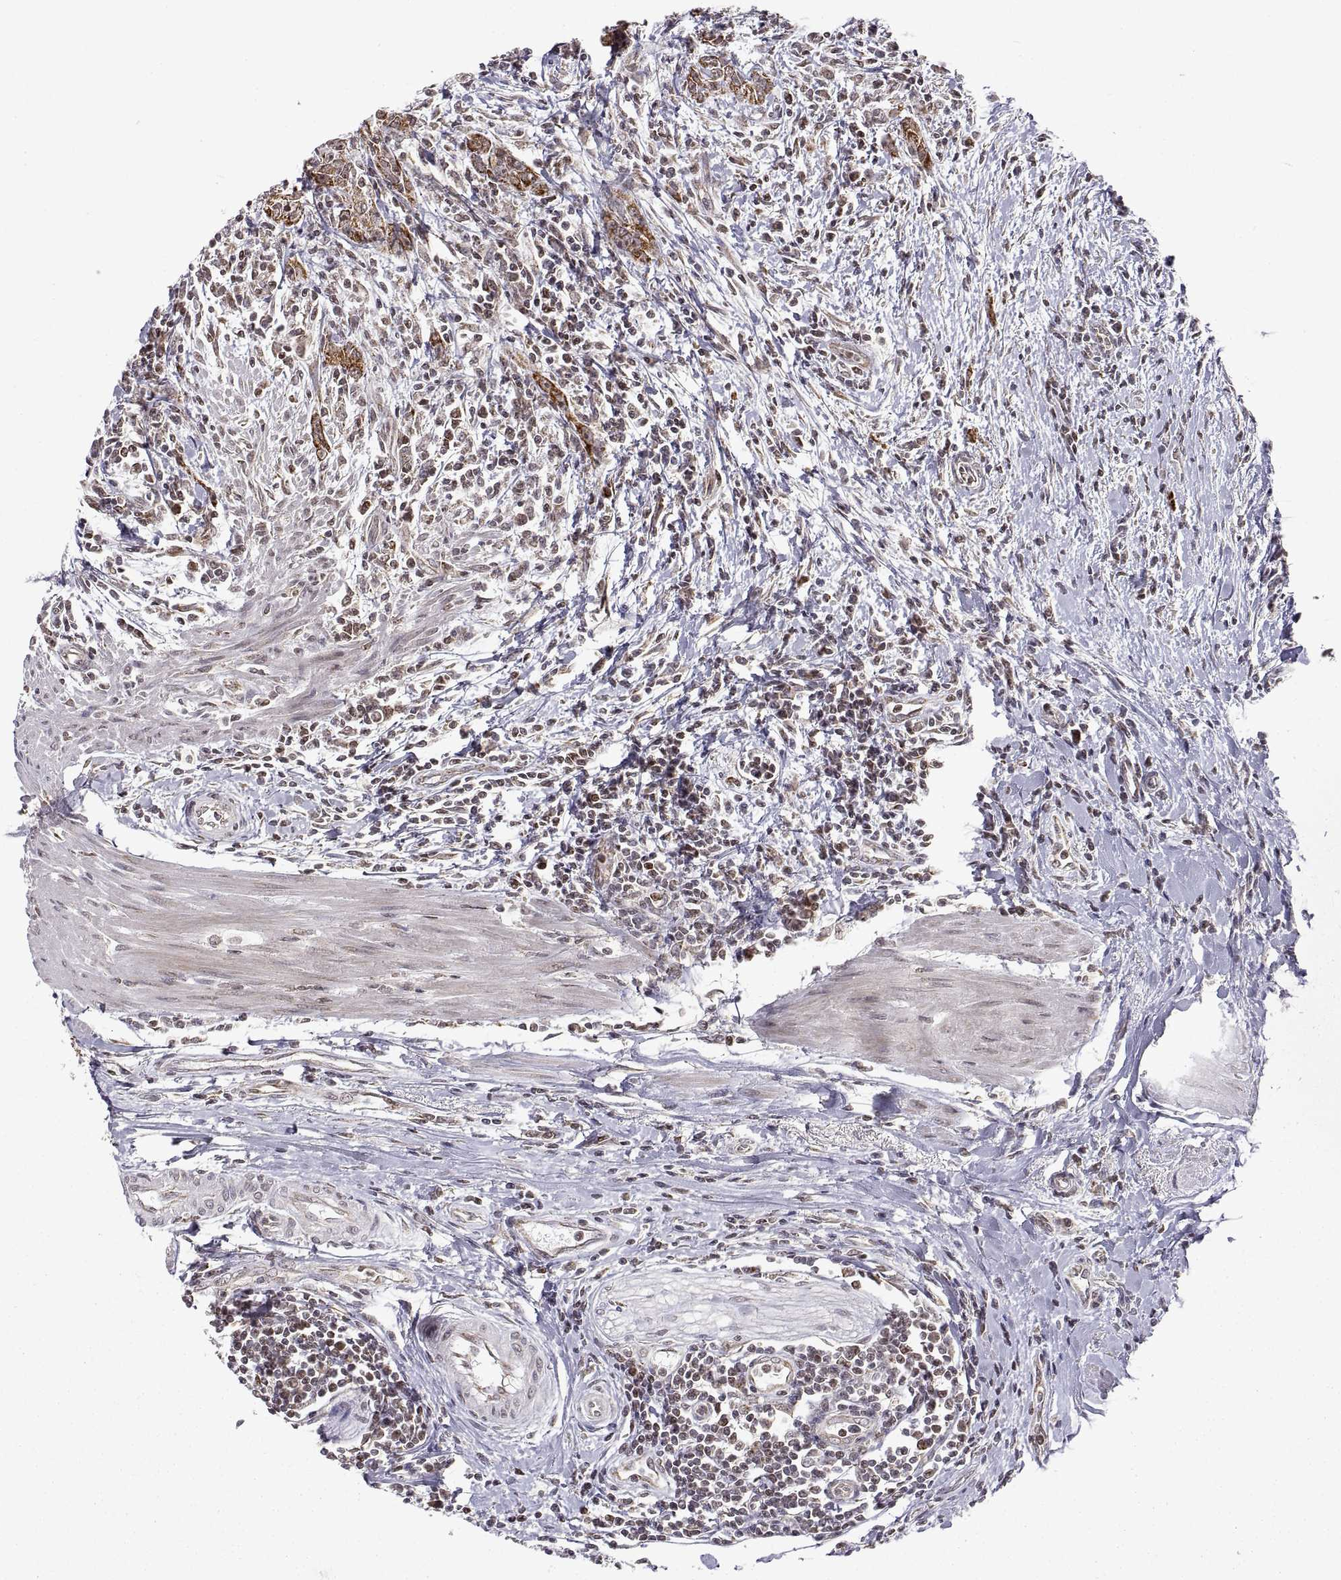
{"staining": {"intensity": "moderate", "quantity": "25%-75%", "location": "cytoplasmic/membranous"}, "tissue": "urothelial cancer", "cell_type": "Tumor cells", "image_type": "cancer", "snomed": [{"axis": "morphology", "description": "Urothelial carcinoma, High grade"}, {"axis": "topography", "description": "Urinary bladder"}], "caption": "This histopathology image displays high-grade urothelial carcinoma stained with IHC to label a protein in brown. The cytoplasmic/membranous of tumor cells show moderate positivity for the protein. Nuclei are counter-stained blue.", "gene": "MANBAL", "patient": {"sex": "male", "age": 83}}